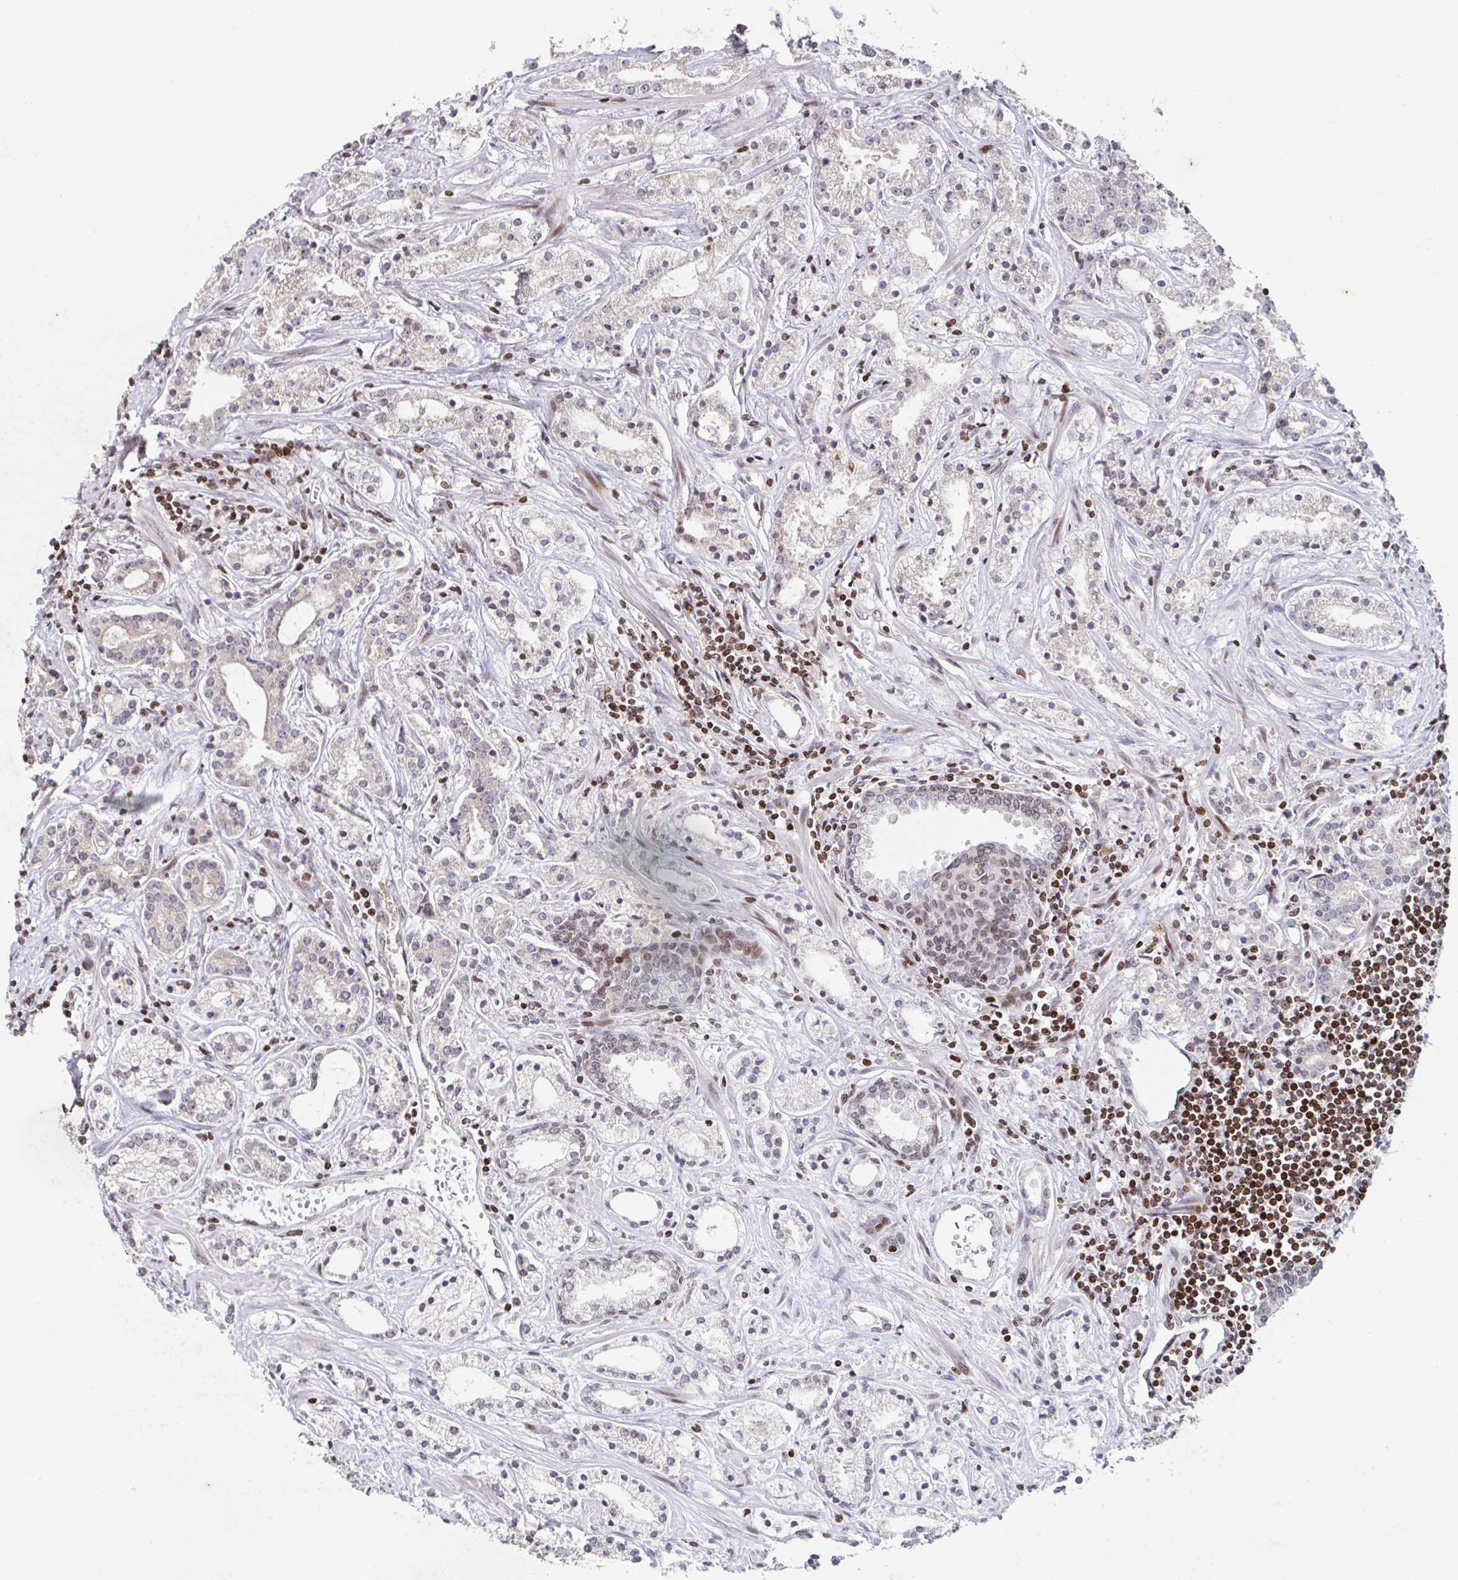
{"staining": {"intensity": "negative", "quantity": "none", "location": "none"}, "tissue": "prostate cancer", "cell_type": "Tumor cells", "image_type": "cancer", "snomed": [{"axis": "morphology", "description": "Adenocarcinoma, Medium grade"}, {"axis": "topography", "description": "Prostate"}], "caption": "Immunohistochemistry image of neoplastic tissue: prostate adenocarcinoma (medium-grade) stained with DAB displays no significant protein expression in tumor cells.", "gene": "C19orf53", "patient": {"sex": "male", "age": 57}}